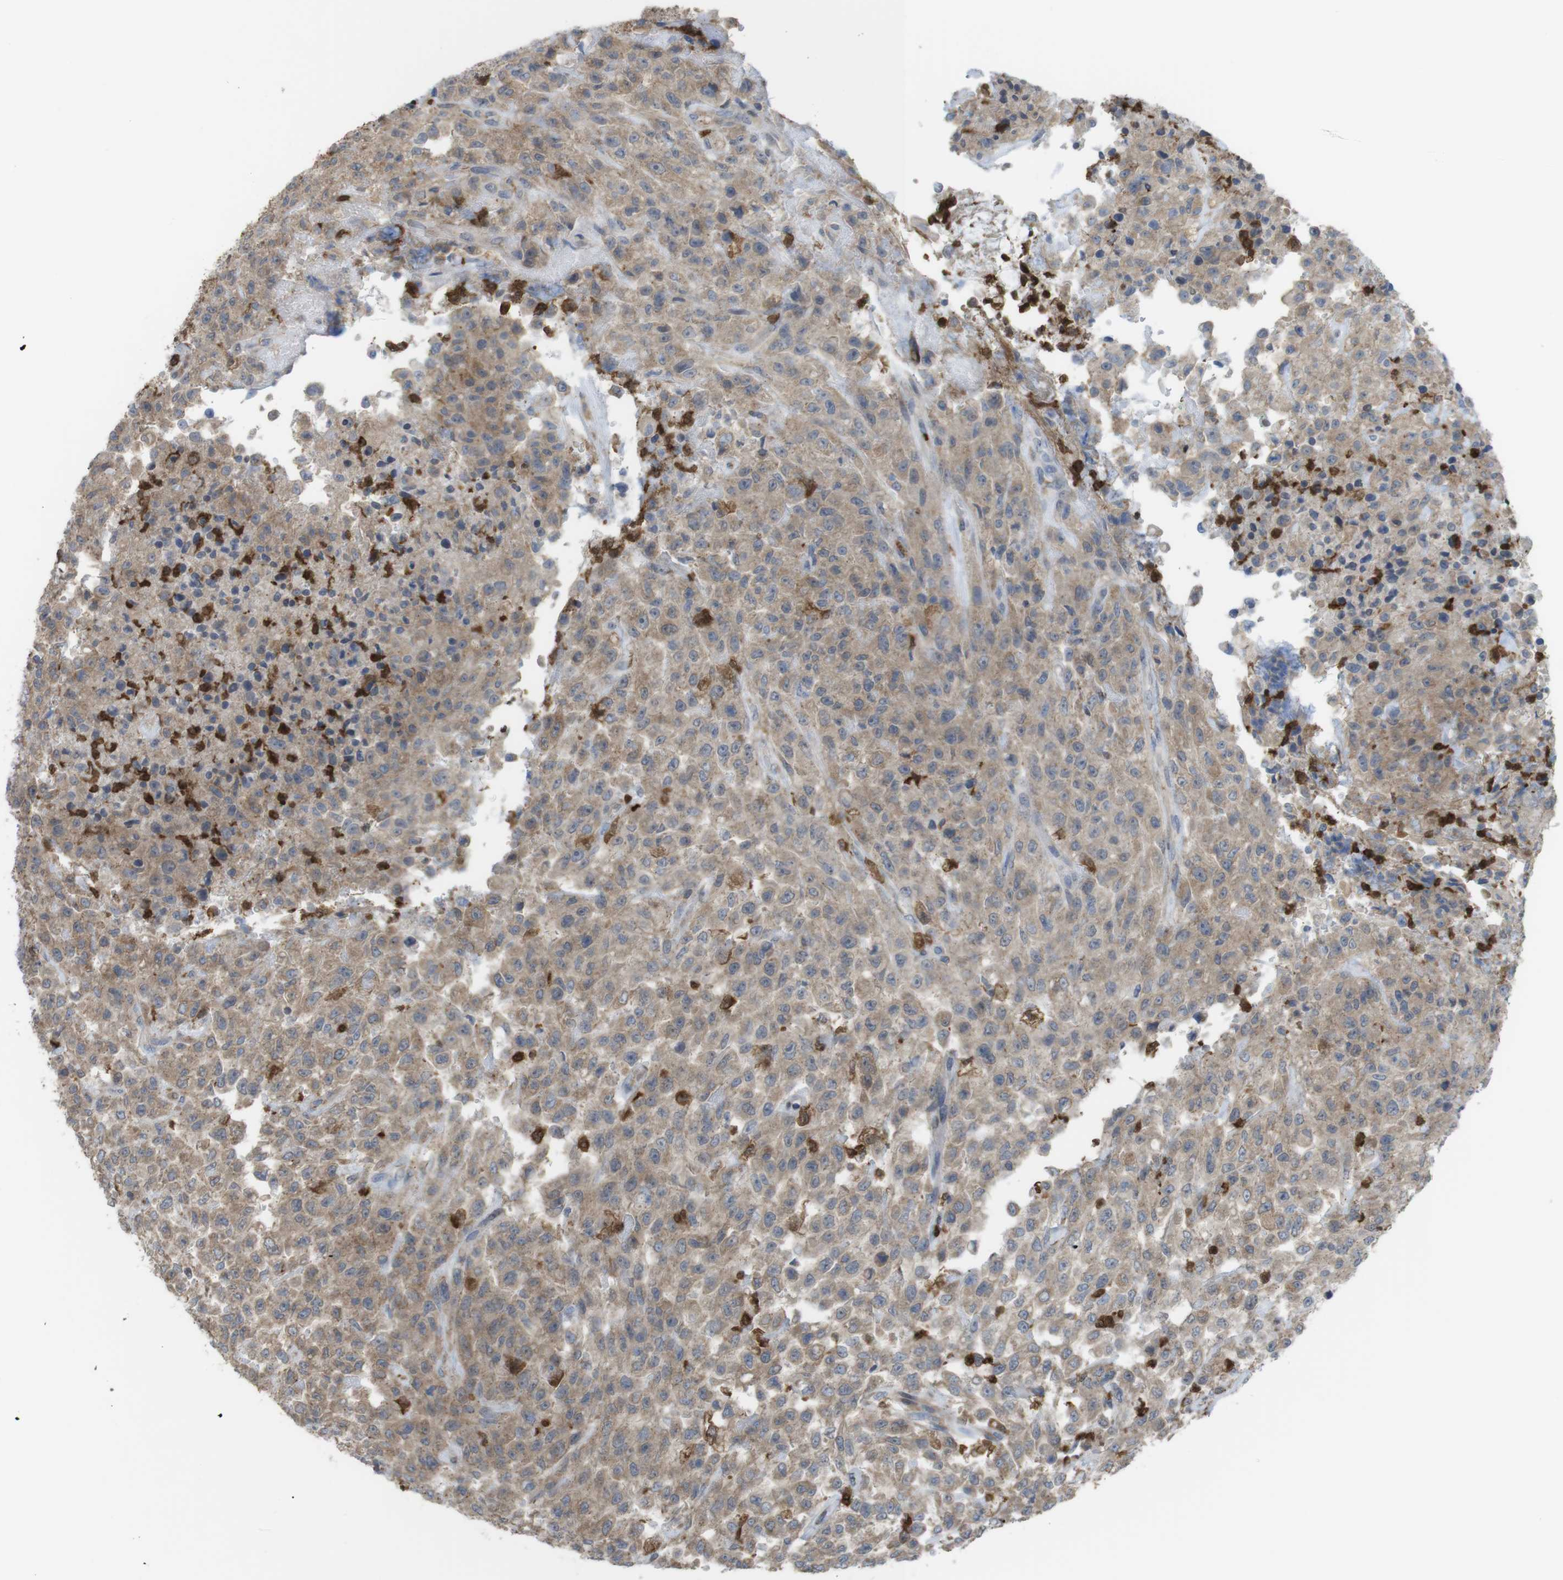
{"staining": {"intensity": "weak", "quantity": ">75%", "location": "cytoplasmic/membranous"}, "tissue": "urothelial cancer", "cell_type": "Tumor cells", "image_type": "cancer", "snomed": [{"axis": "morphology", "description": "Urothelial carcinoma, High grade"}, {"axis": "topography", "description": "Urinary bladder"}], "caption": "Immunohistochemical staining of urothelial carcinoma (high-grade) displays weak cytoplasmic/membranous protein positivity in about >75% of tumor cells.", "gene": "PRKCD", "patient": {"sex": "male", "age": 46}}